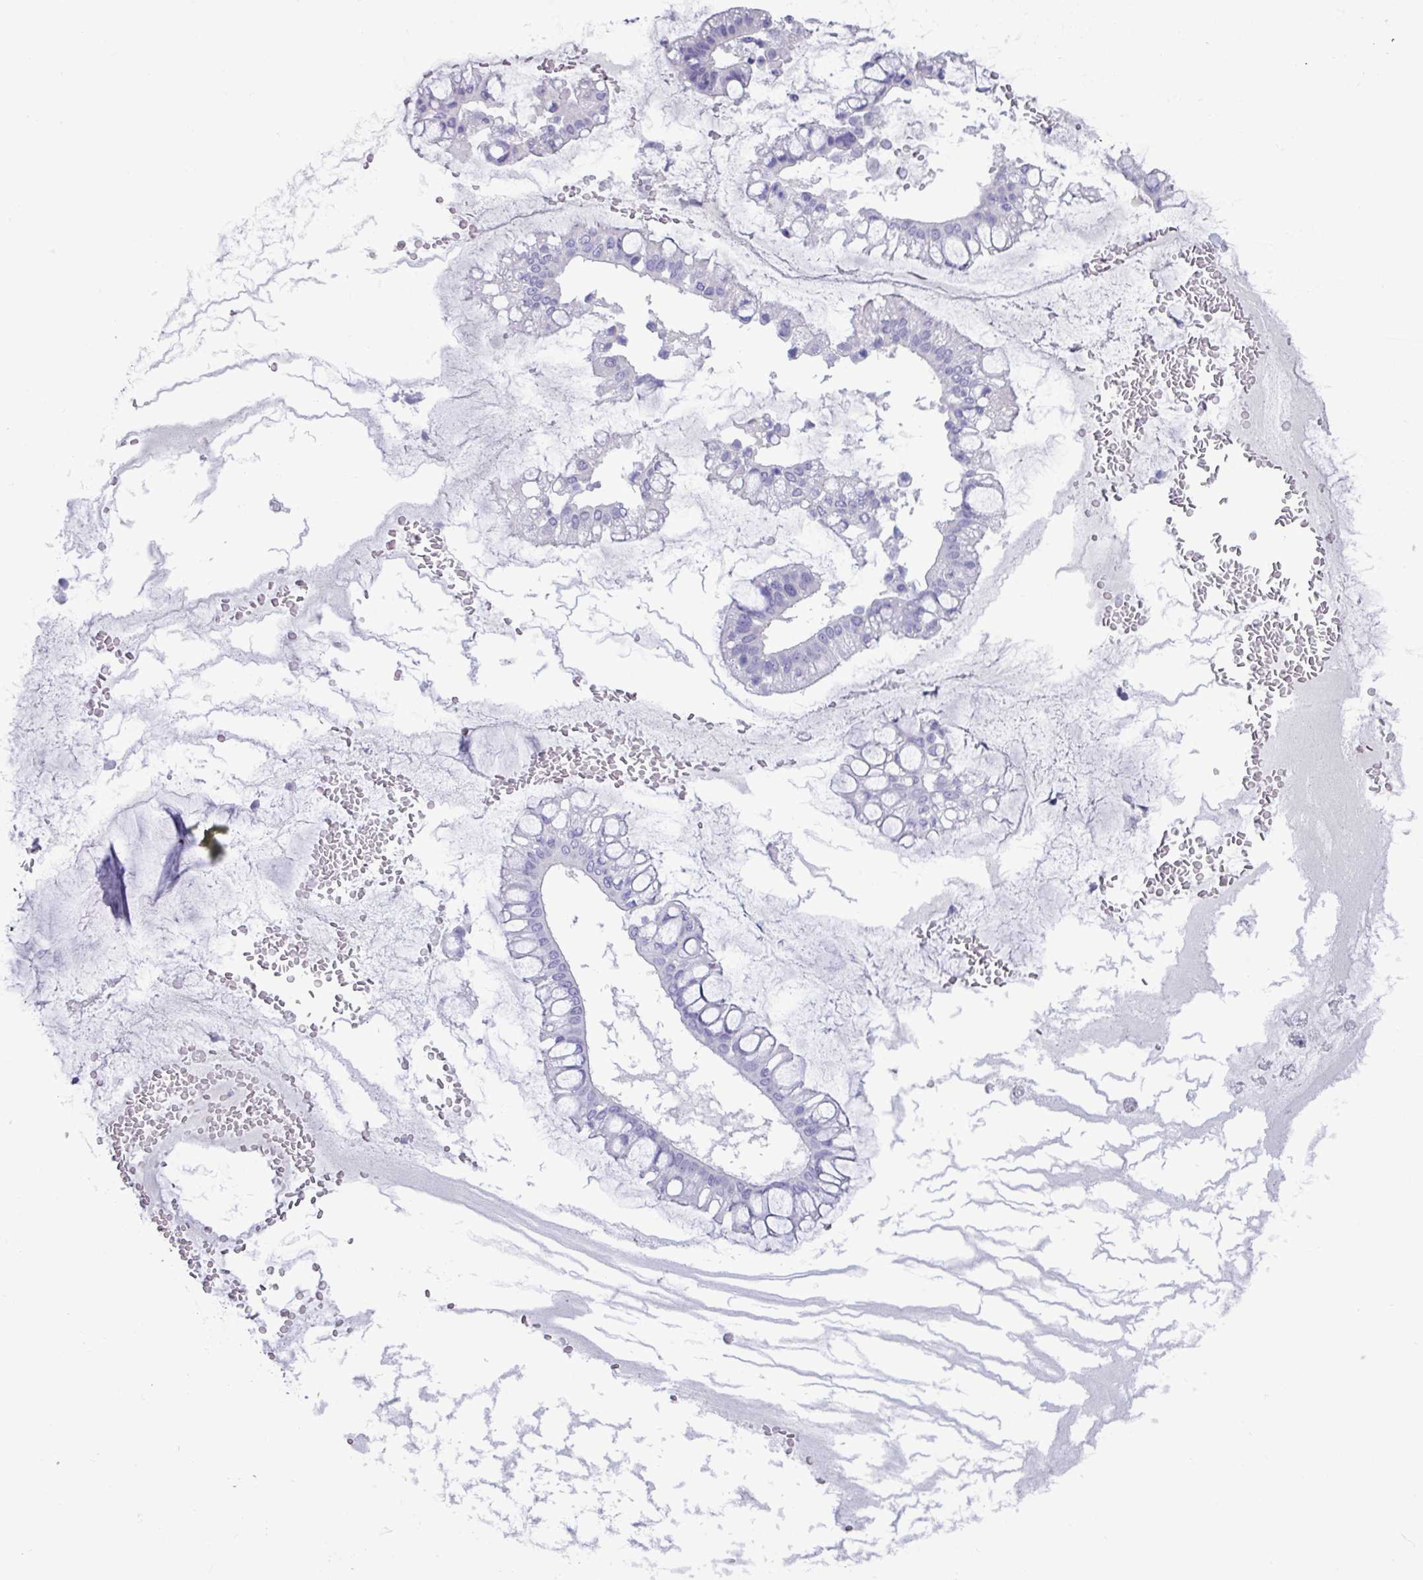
{"staining": {"intensity": "negative", "quantity": "none", "location": "none"}, "tissue": "ovarian cancer", "cell_type": "Tumor cells", "image_type": "cancer", "snomed": [{"axis": "morphology", "description": "Cystadenocarcinoma, mucinous, NOS"}, {"axis": "topography", "description": "Ovary"}], "caption": "Immunohistochemistry of ovarian cancer displays no staining in tumor cells.", "gene": "STIMATE", "patient": {"sex": "female", "age": 73}}